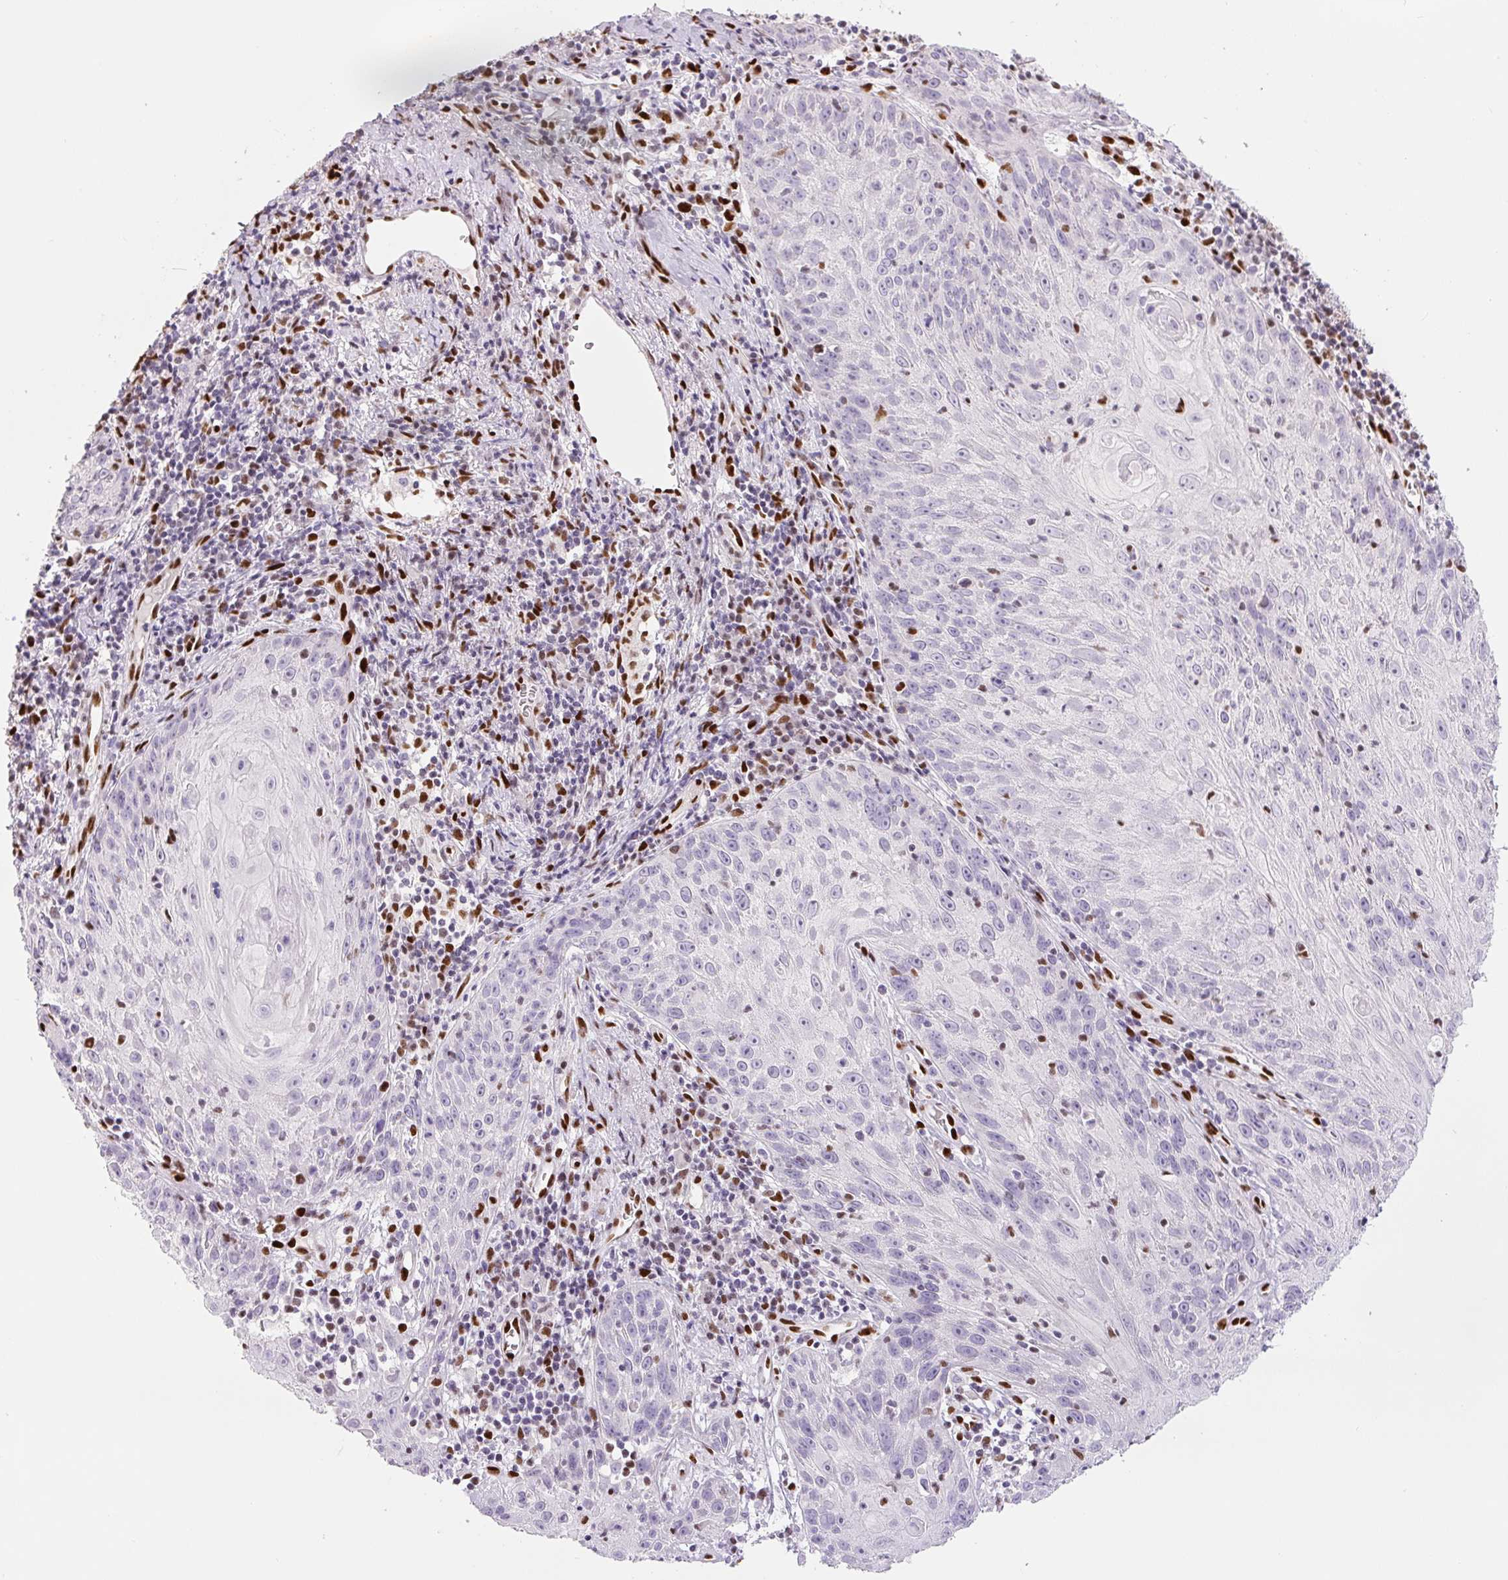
{"staining": {"intensity": "negative", "quantity": "none", "location": "none"}, "tissue": "skin cancer", "cell_type": "Tumor cells", "image_type": "cancer", "snomed": [{"axis": "morphology", "description": "Squamous cell carcinoma, NOS"}, {"axis": "topography", "description": "Skin"}, {"axis": "topography", "description": "Vulva"}], "caption": "DAB immunohistochemical staining of squamous cell carcinoma (skin) demonstrates no significant staining in tumor cells.", "gene": "ZEB1", "patient": {"sex": "female", "age": 76}}